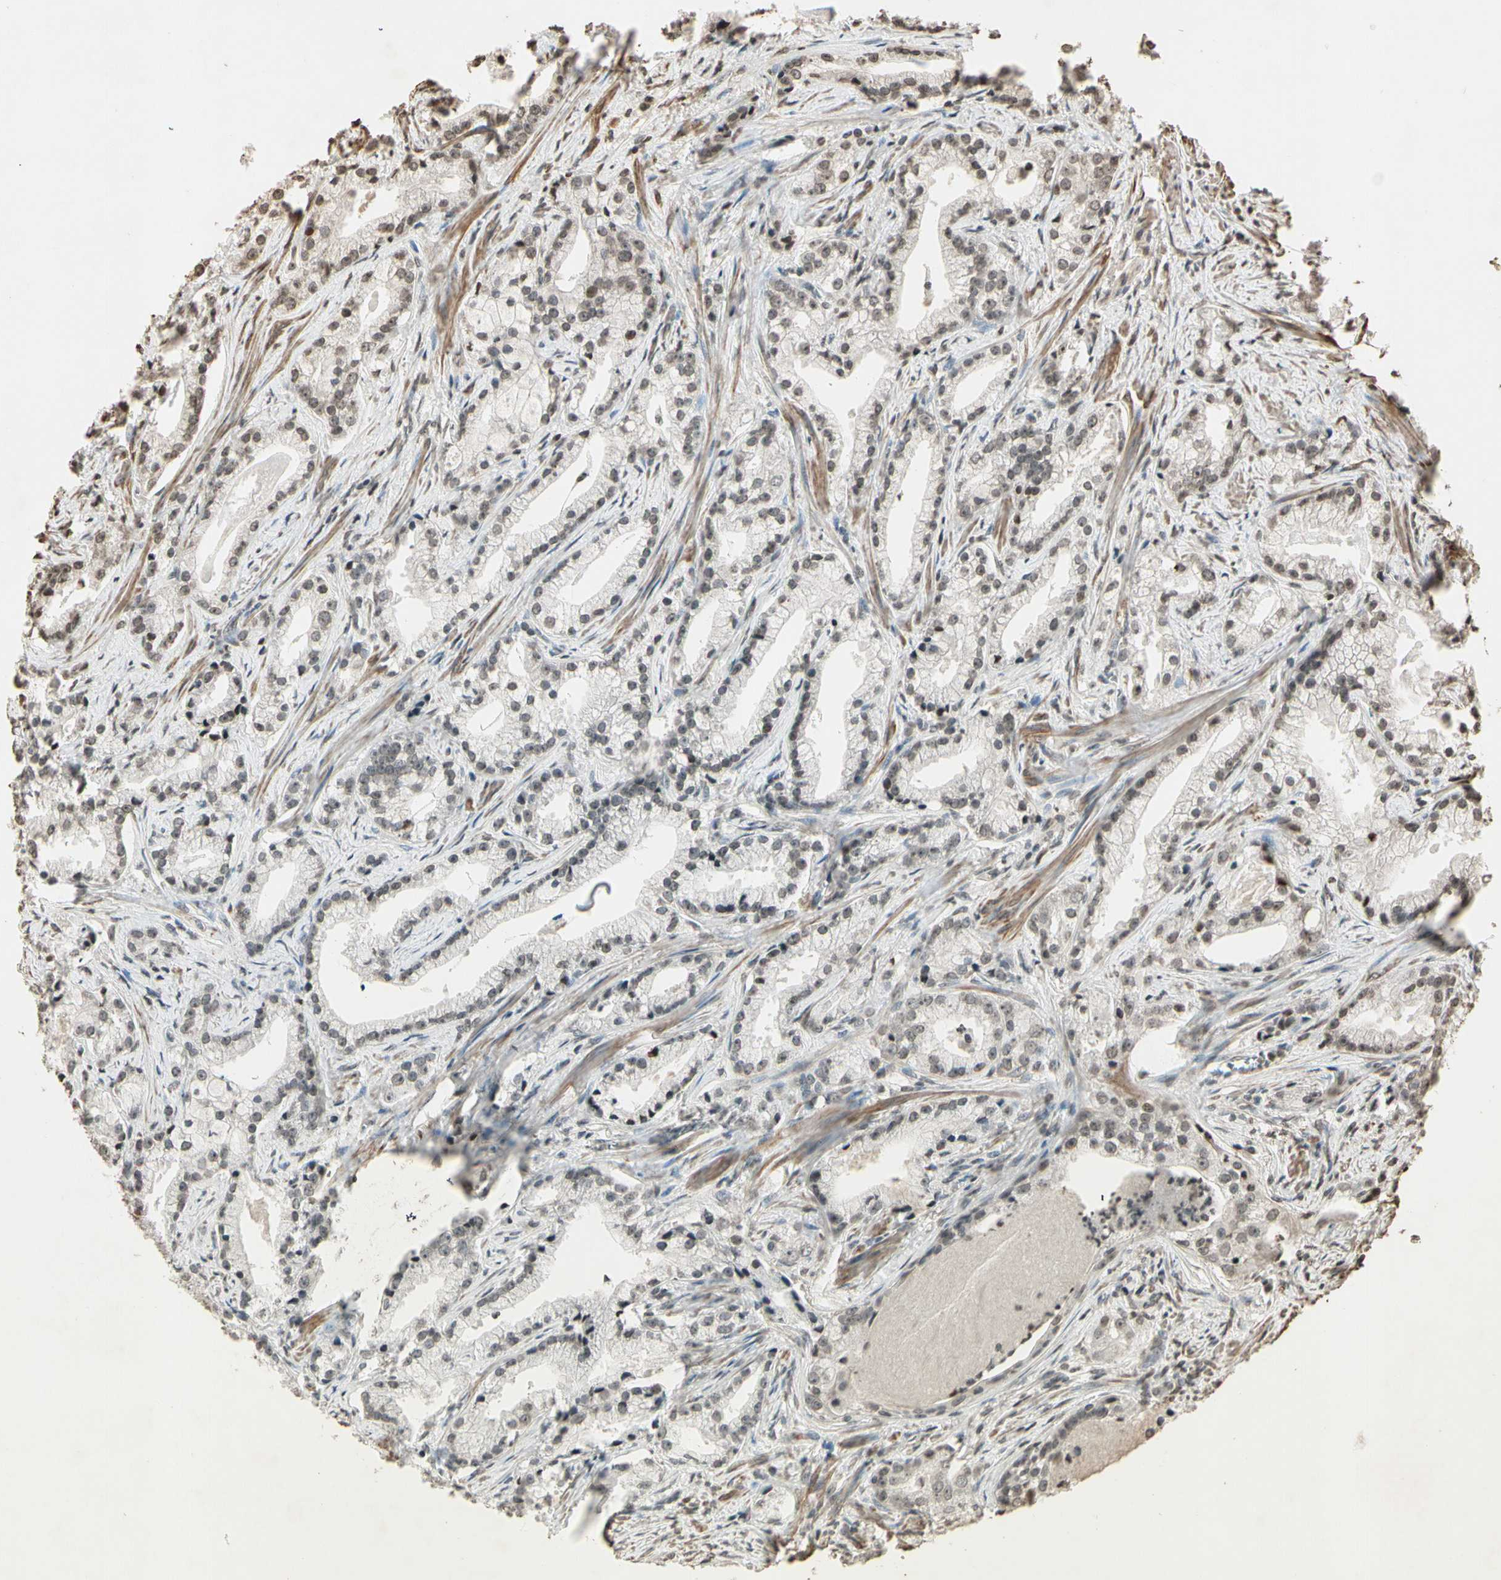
{"staining": {"intensity": "weak", "quantity": "<25%", "location": "nuclear"}, "tissue": "prostate cancer", "cell_type": "Tumor cells", "image_type": "cancer", "snomed": [{"axis": "morphology", "description": "Adenocarcinoma, Low grade"}, {"axis": "topography", "description": "Prostate"}], "caption": "Tumor cells are negative for brown protein staining in prostate cancer (low-grade adenocarcinoma).", "gene": "TOP1", "patient": {"sex": "male", "age": 59}}